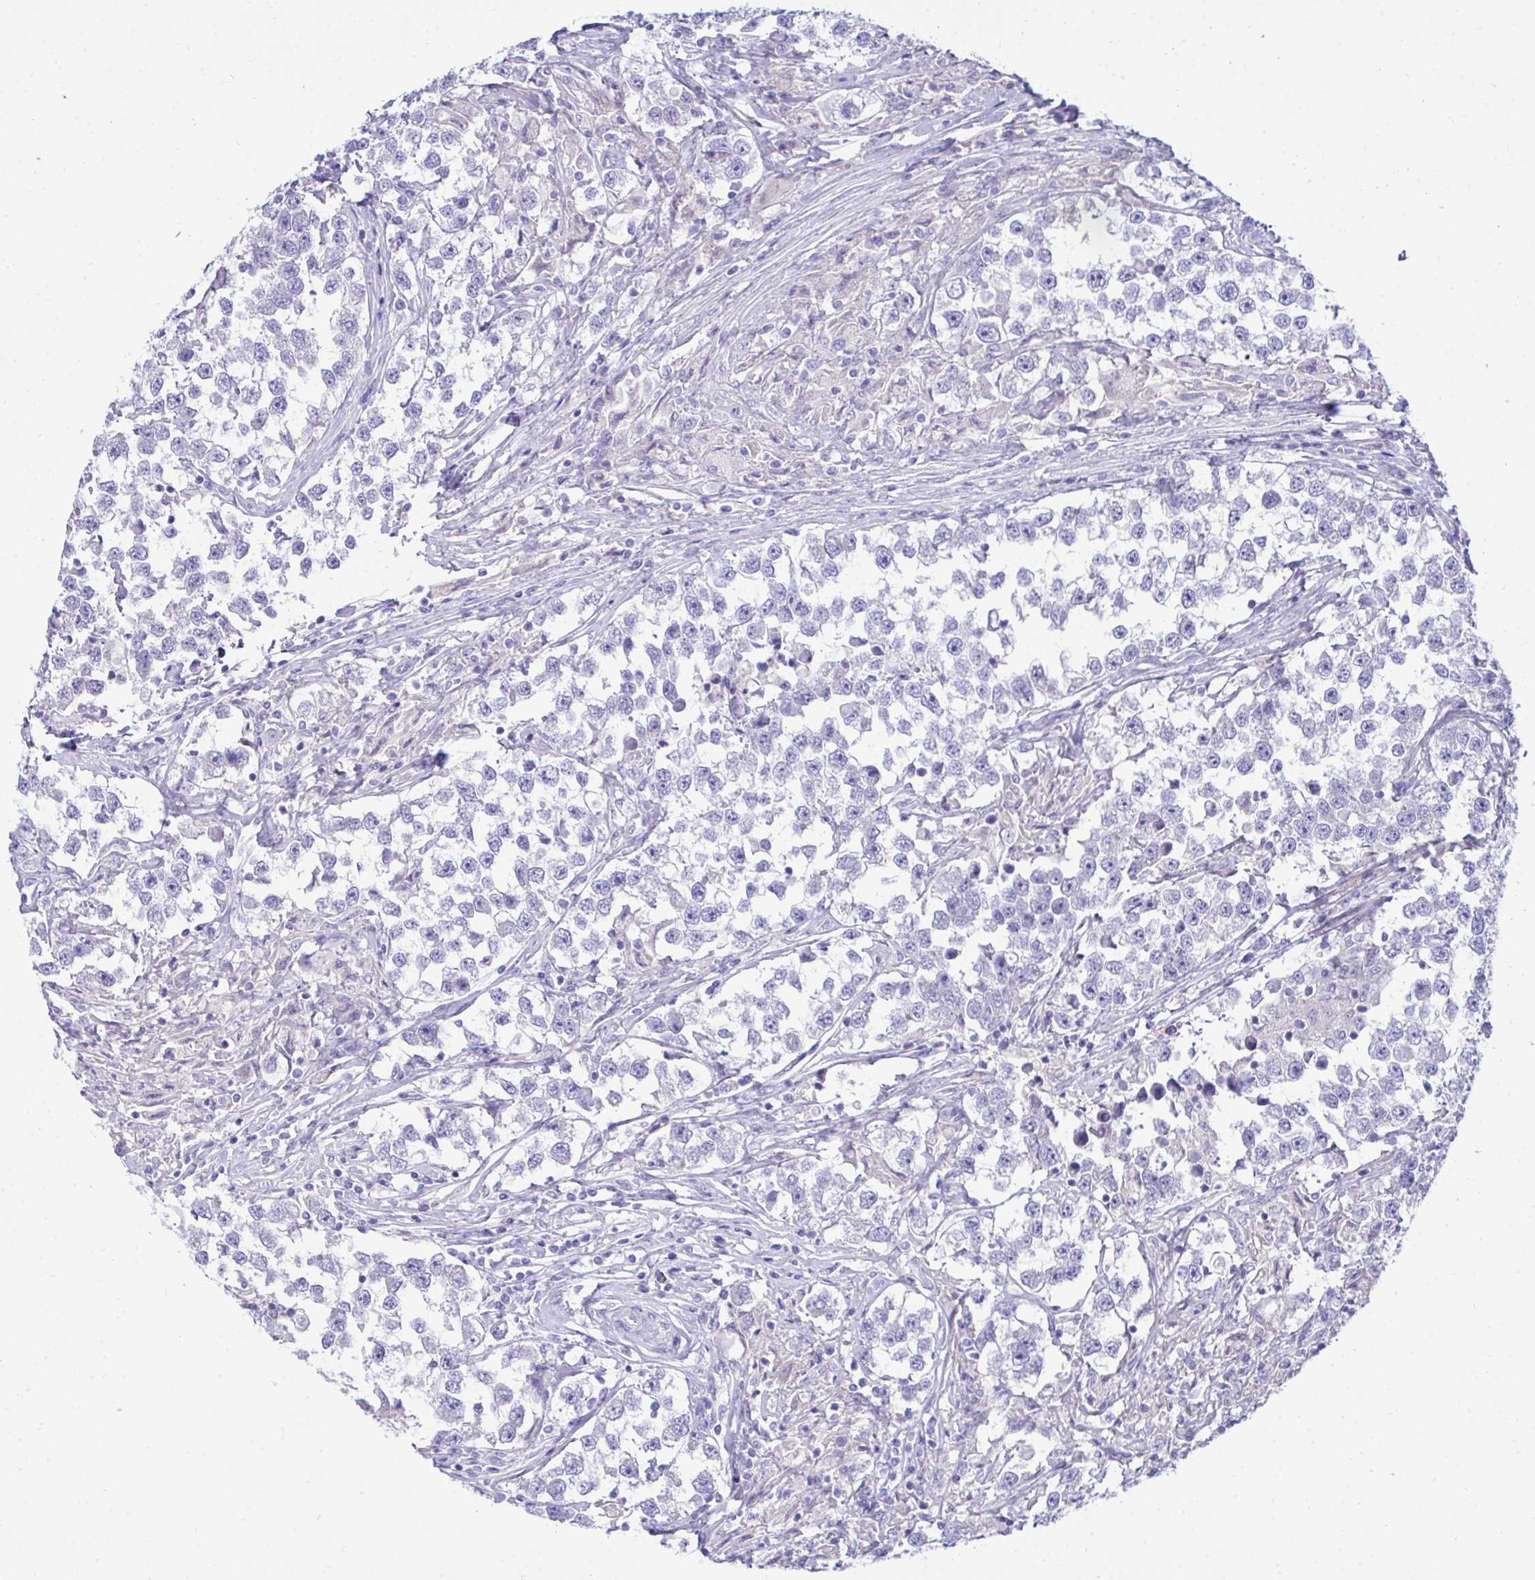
{"staining": {"intensity": "negative", "quantity": "none", "location": "none"}, "tissue": "testis cancer", "cell_type": "Tumor cells", "image_type": "cancer", "snomed": [{"axis": "morphology", "description": "Seminoma, NOS"}, {"axis": "topography", "description": "Testis"}], "caption": "Seminoma (testis) was stained to show a protein in brown. There is no significant expression in tumor cells.", "gene": "PLEKHH1", "patient": {"sex": "male", "age": 46}}